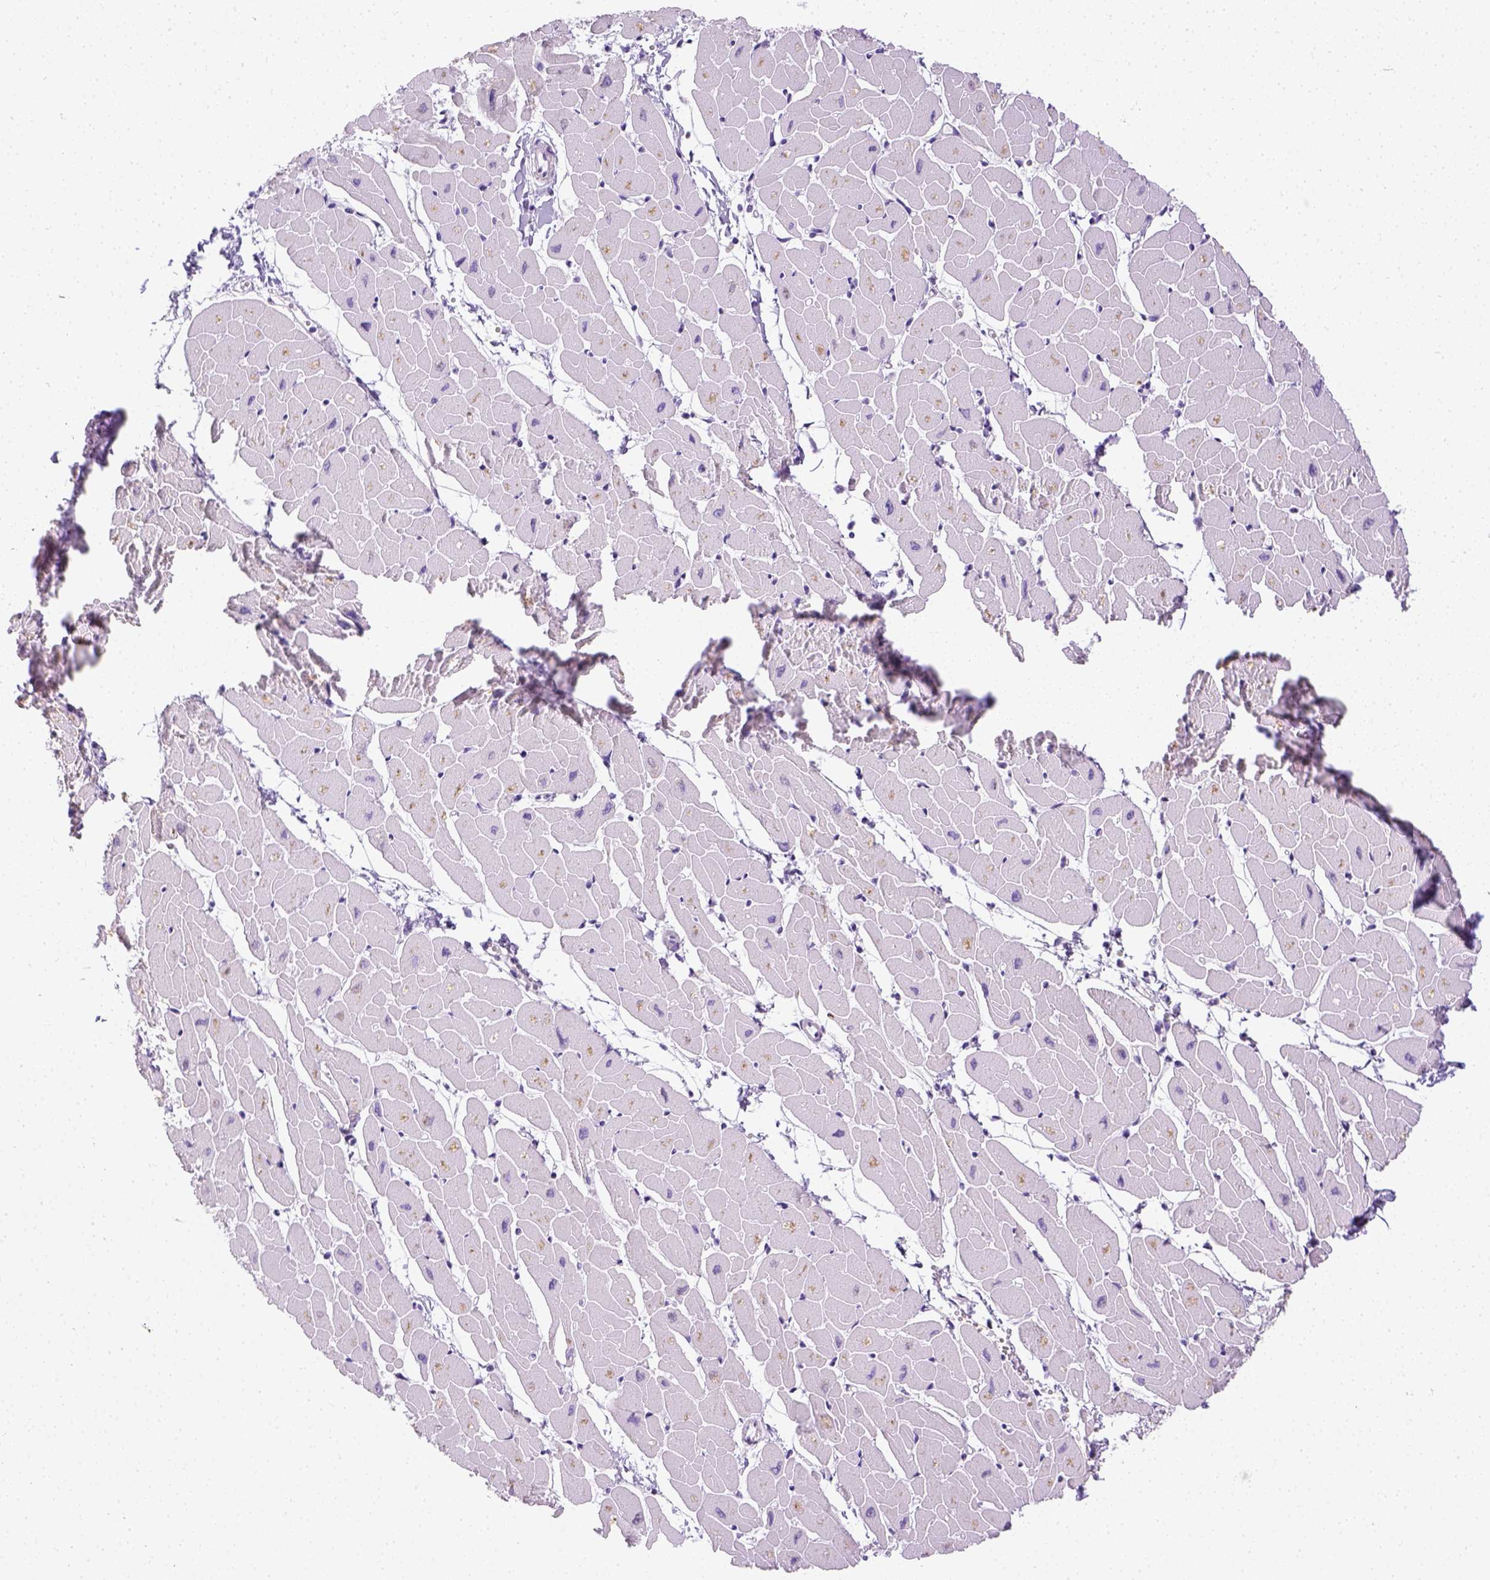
{"staining": {"intensity": "negative", "quantity": "none", "location": "none"}, "tissue": "heart muscle", "cell_type": "Cardiomyocytes", "image_type": "normal", "snomed": [{"axis": "morphology", "description": "Normal tissue, NOS"}, {"axis": "topography", "description": "Heart"}], "caption": "This is an immunohistochemistry image of benign heart muscle. There is no staining in cardiomyocytes.", "gene": "LGSN", "patient": {"sex": "male", "age": 57}}